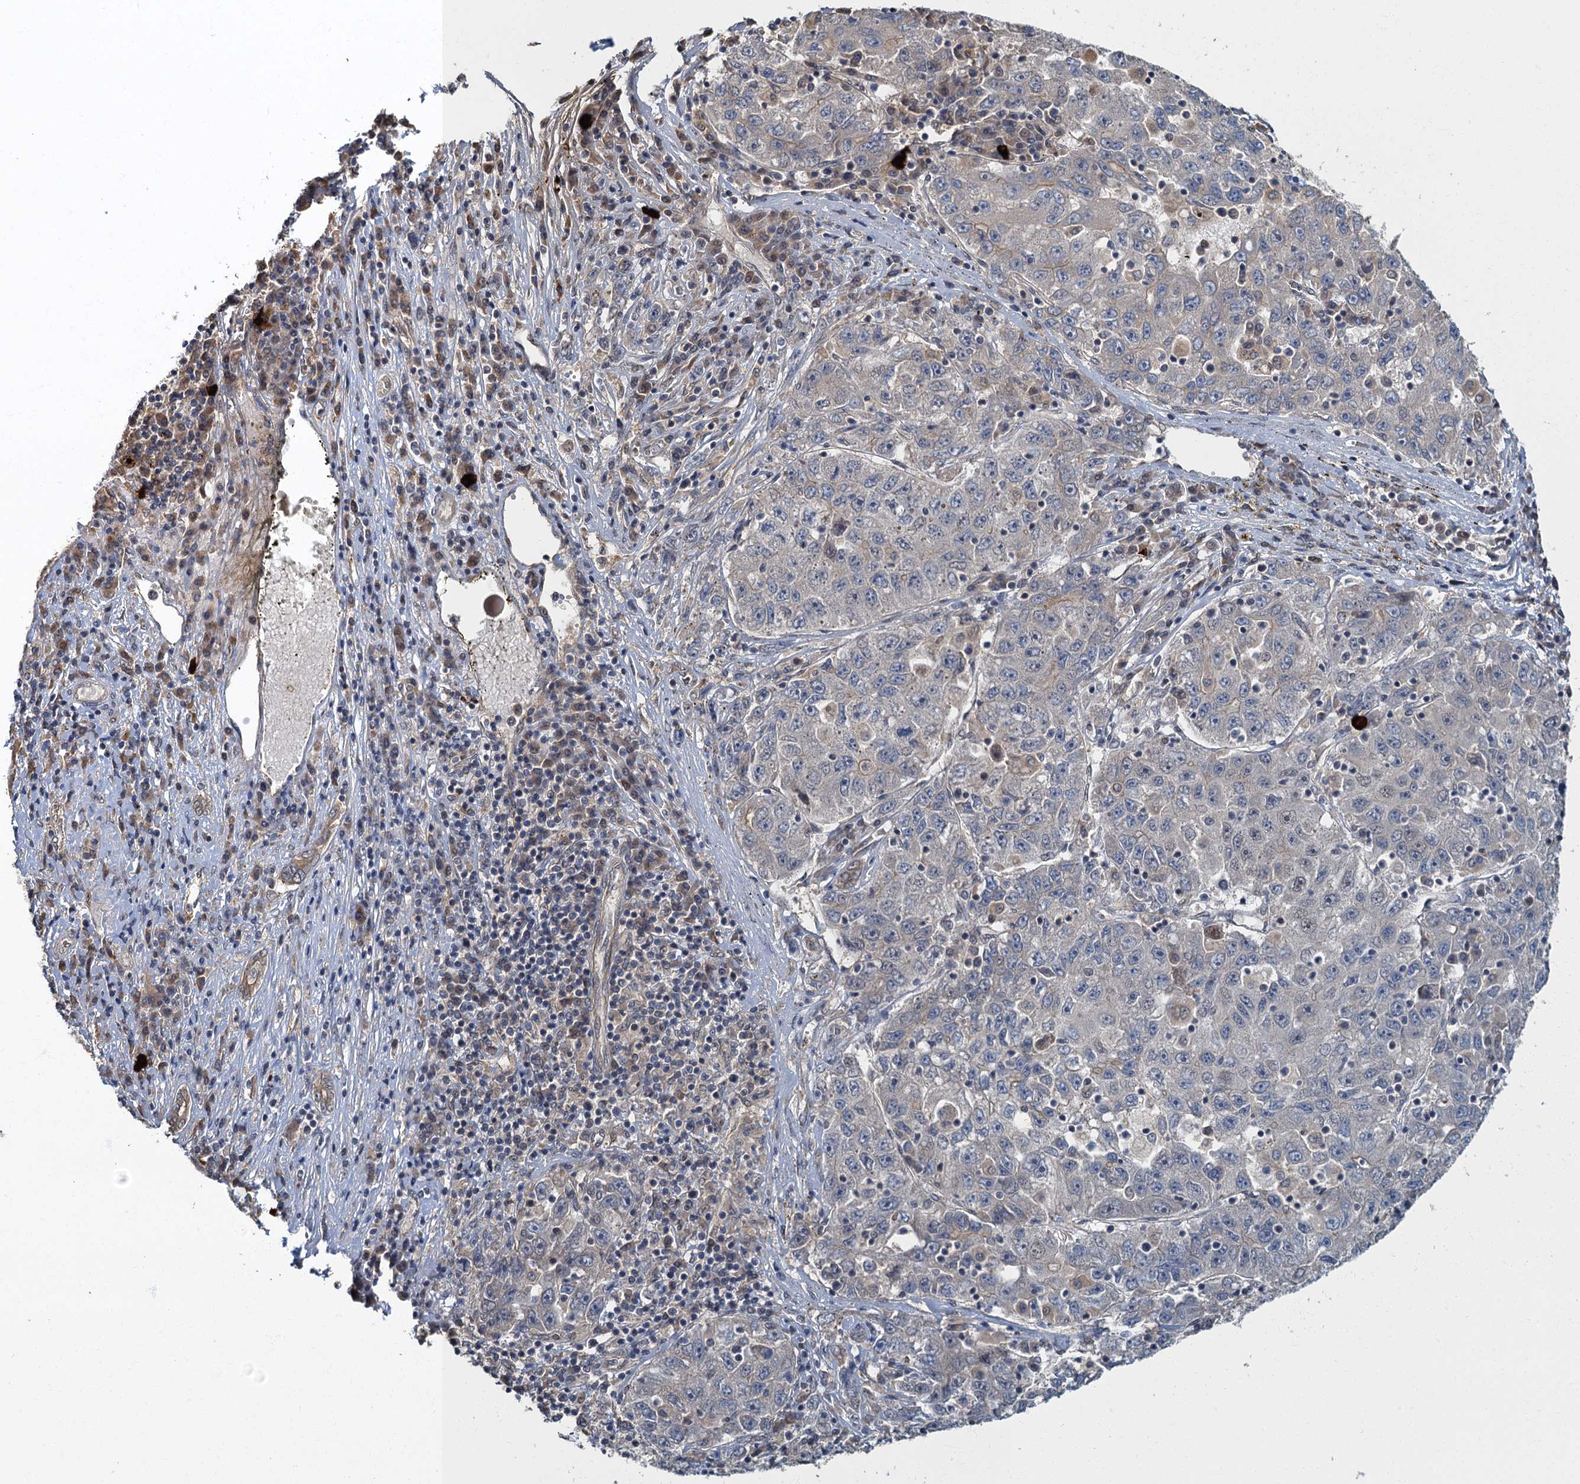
{"staining": {"intensity": "negative", "quantity": "none", "location": "none"}, "tissue": "liver cancer", "cell_type": "Tumor cells", "image_type": "cancer", "snomed": [{"axis": "morphology", "description": "Carcinoma, Hepatocellular, NOS"}, {"axis": "topography", "description": "Liver"}], "caption": "Immunohistochemical staining of human liver hepatocellular carcinoma reveals no significant positivity in tumor cells. Brightfield microscopy of immunohistochemistry stained with DAB (brown) and hematoxylin (blue), captured at high magnification.", "gene": "TBCK", "patient": {"sex": "male", "age": 49}}